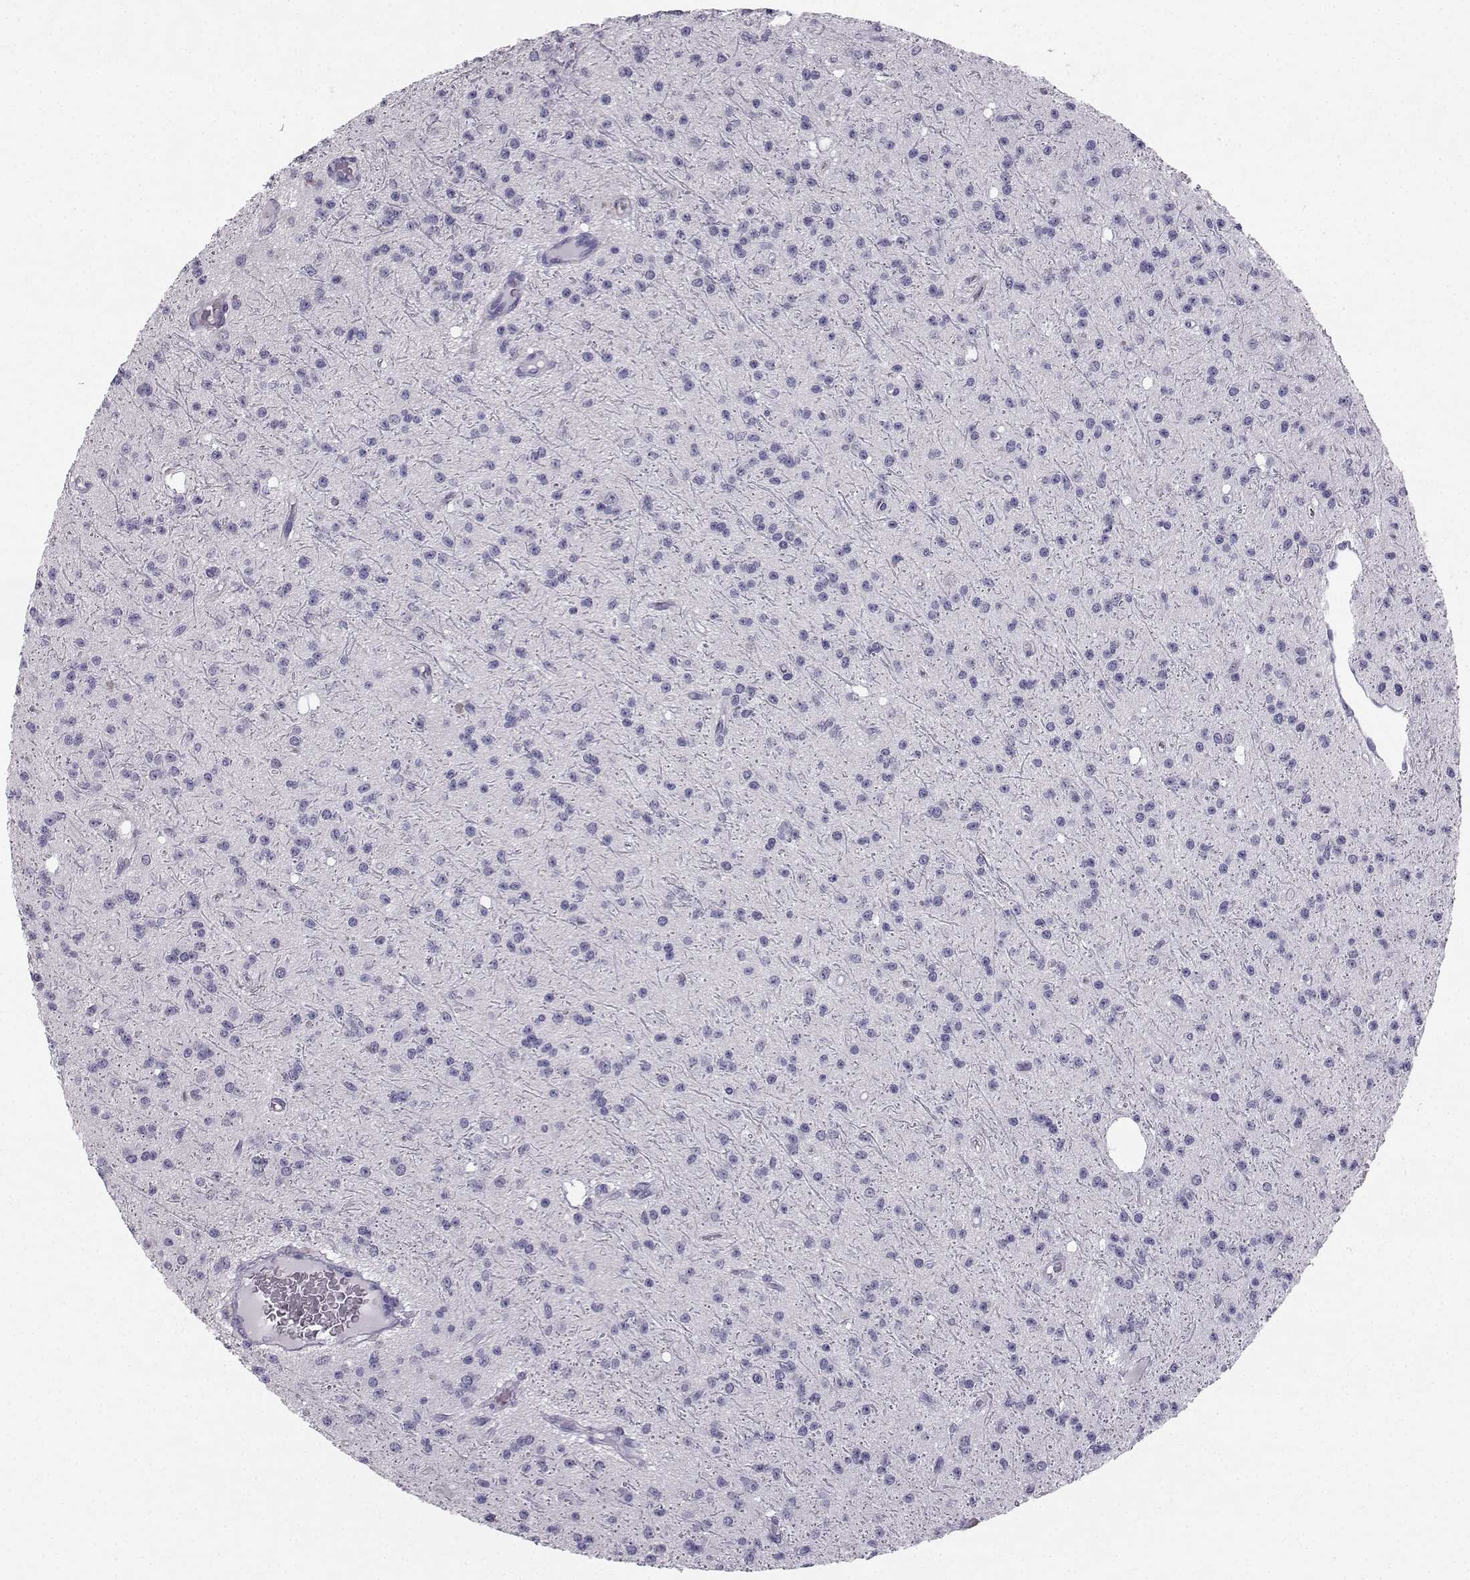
{"staining": {"intensity": "negative", "quantity": "none", "location": "none"}, "tissue": "glioma", "cell_type": "Tumor cells", "image_type": "cancer", "snomed": [{"axis": "morphology", "description": "Glioma, malignant, Low grade"}, {"axis": "topography", "description": "Brain"}], "caption": "IHC image of neoplastic tissue: glioma stained with DAB displays no significant protein positivity in tumor cells. (DAB (3,3'-diaminobenzidine) IHC, high magnification).", "gene": "SYCE1", "patient": {"sex": "male", "age": 27}}